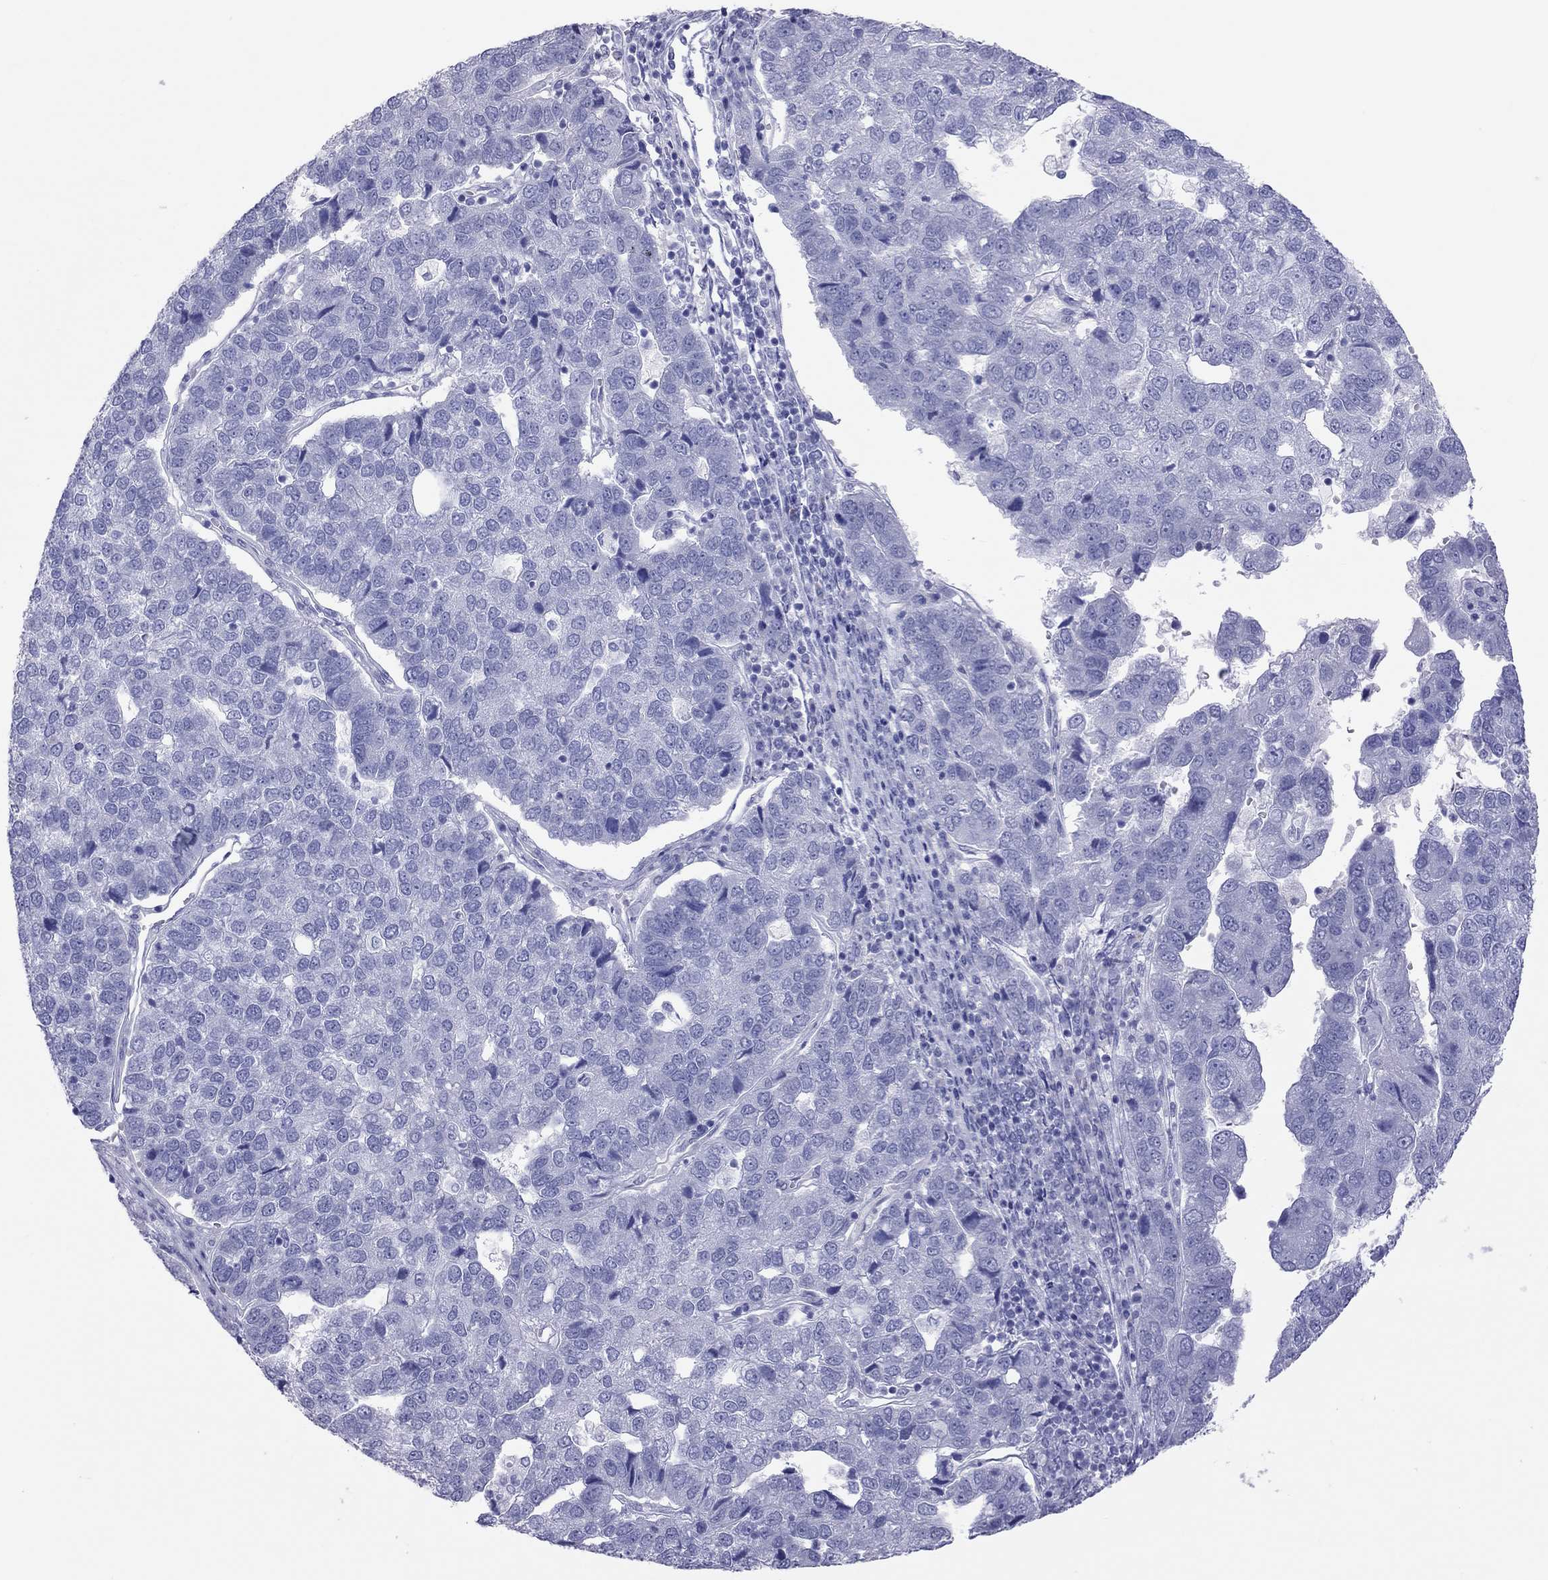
{"staining": {"intensity": "negative", "quantity": "none", "location": "none"}, "tissue": "pancreatic cancer", "cell_type": "Tumor cells", "image_type": "cancer", "snomed": [{"axis": "morphology", "description": "Adenocarcinoma, NOS"}, {"axis": "topography", "description": "Pancreas"}], "caption": "Pancreatic cancer (adenocarcinoma) stained for a protein using immunohistochemistry (IHC) displays no positivity tumor cells.", "gene": "STAG3", "patient": {"sex": "female", "age": 61}}